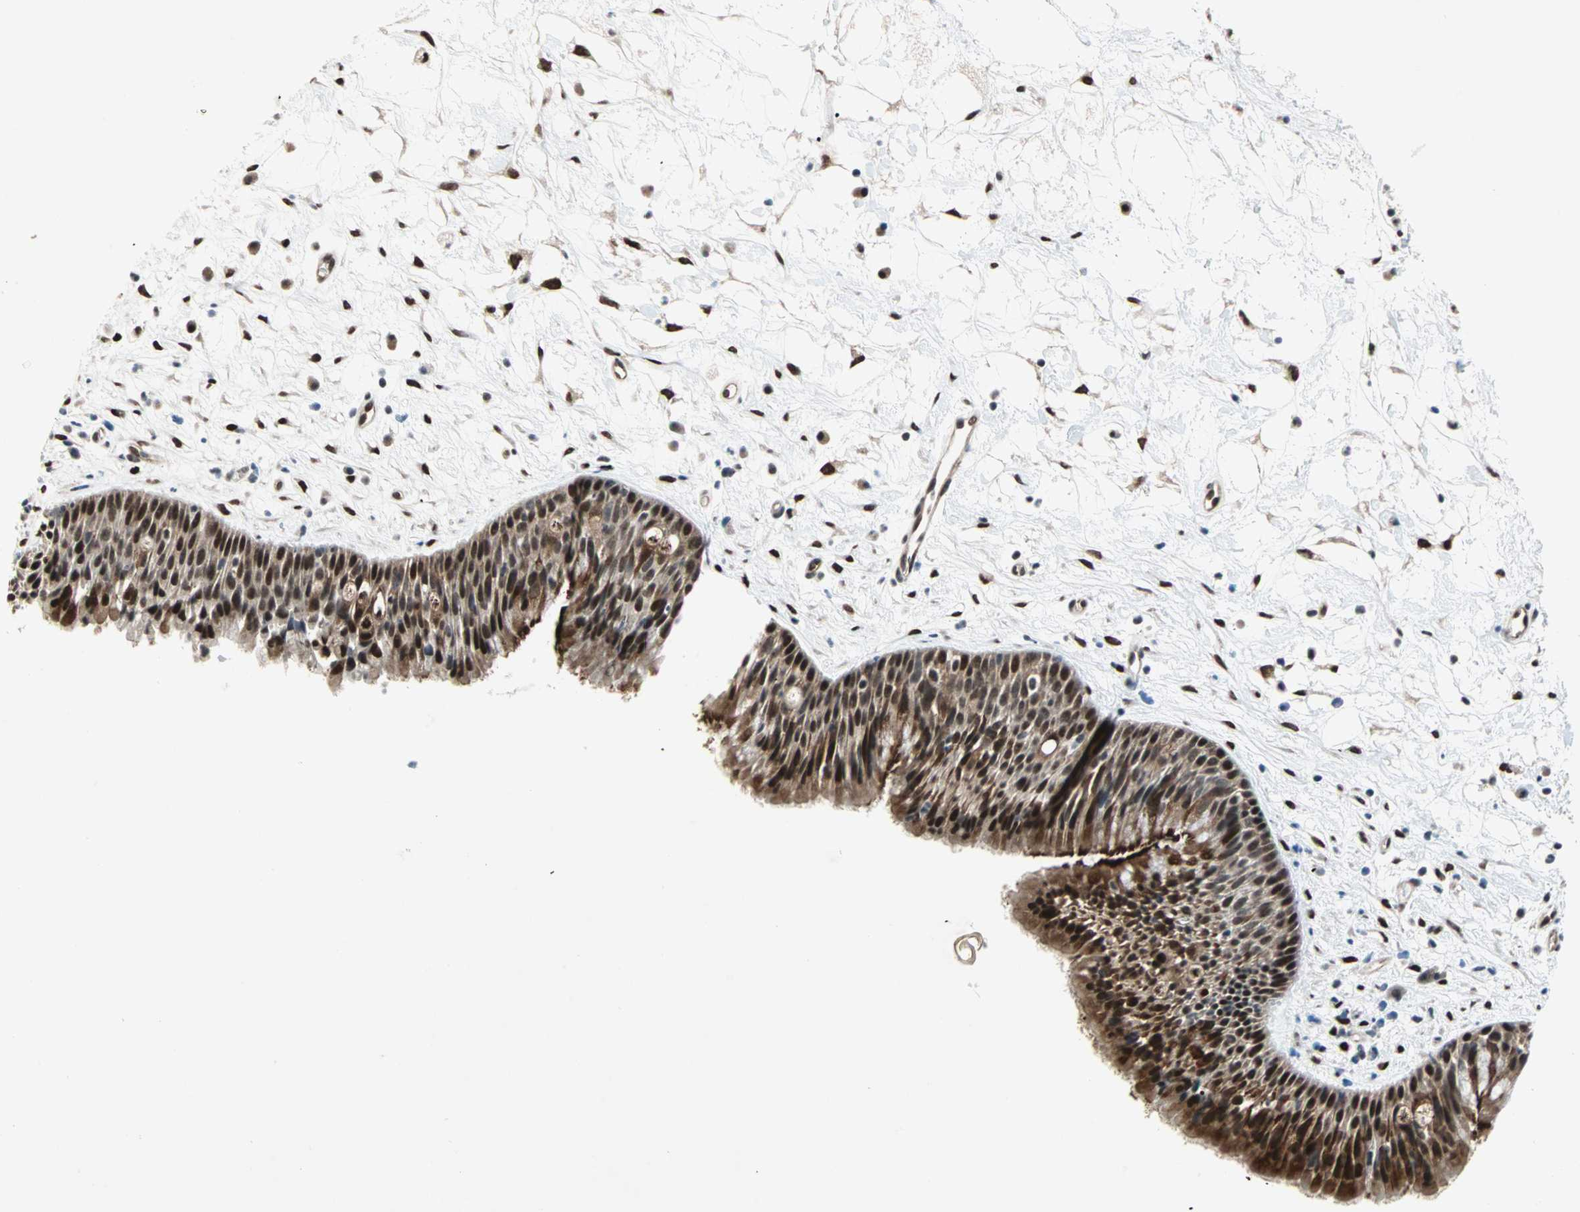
{"staining": {"intensity": "strong", "quantity": ">75%", "location": "cytoplasmic/membranous,nuclear"}, "tissue": "nasopharynx", "cell_type": "Respiratory epithelial cells", "image_type": "normal", "snomed": [{"axis": "morphology", "description": "Normal tissue, NOS"}, {"axis": "topography", "description": "Nasopharynx"}], "caption": "An immunohistochemistry histopathology image of unremarkable tissue is shown. Protein staining in brown labels strong cytoplasmic/membranous,nuclear positivity in nasopharynx within respiratory epithelial cells.", "gene": "WWTR1", "patient": {"sex": "male", "age": 13}}